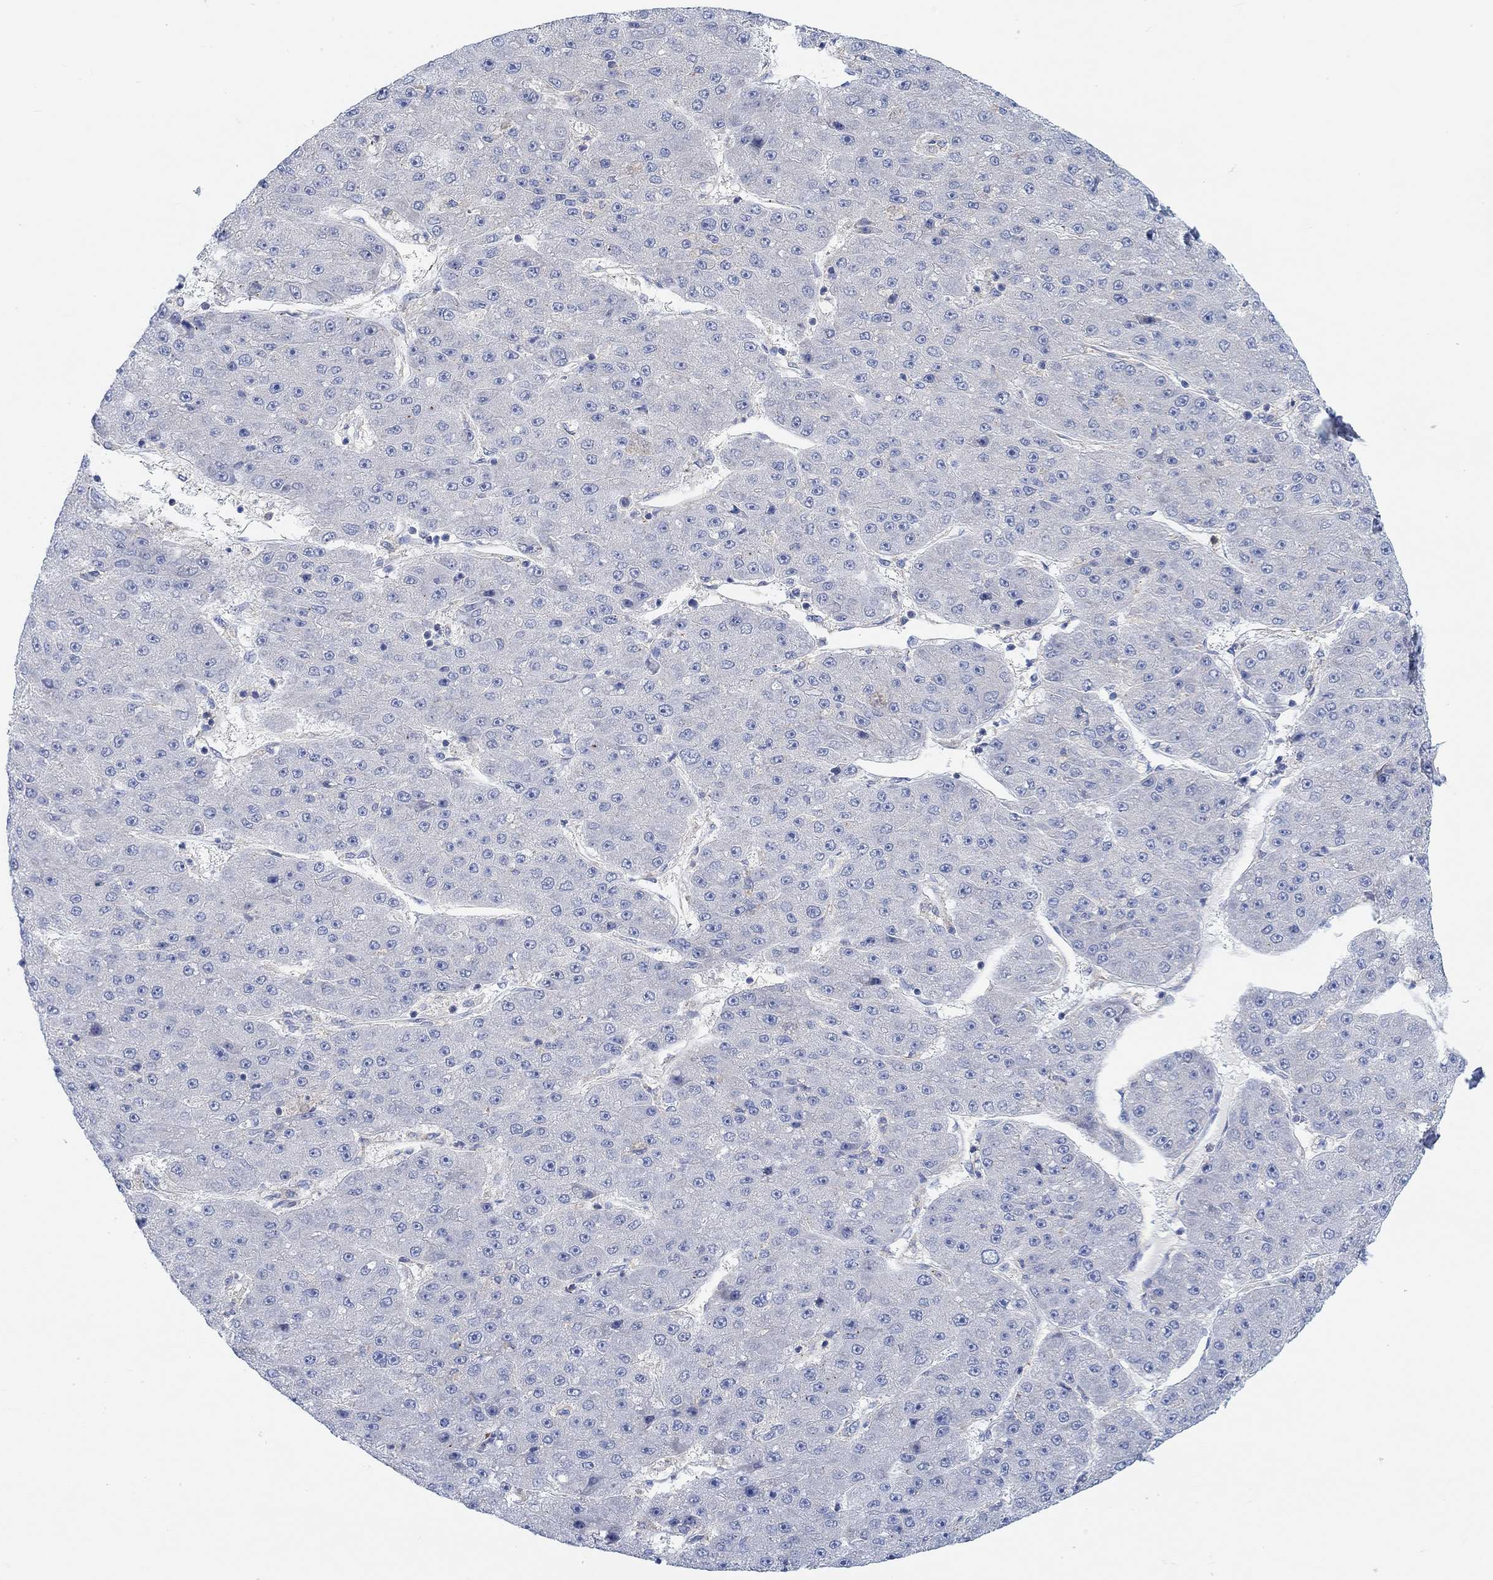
{"staining": {"intensity": "negative", "quantity": "none", "location": "none"}, "tissue": "liver cancer", "cell_type": "Tumor cells", "image_type": "cancer", "snomed": [{"axis": "morphology", "description": "Carcinoma, Hepatocellular, NOS"}, {"axis": "topography", "description": "Liver"}], "caption": "High magnification brightfield microscopy of liver cancer stained with DAB (brown) and counterstained with hematoxylin (blue): tumor cells show no significant positivity. (Brightfield microscopy of DAB (3,3'-diaminobenzidine) IHC at high magnification).", "gene": "PMFBP1", "patient": {"sex": "male", "age": 67}}